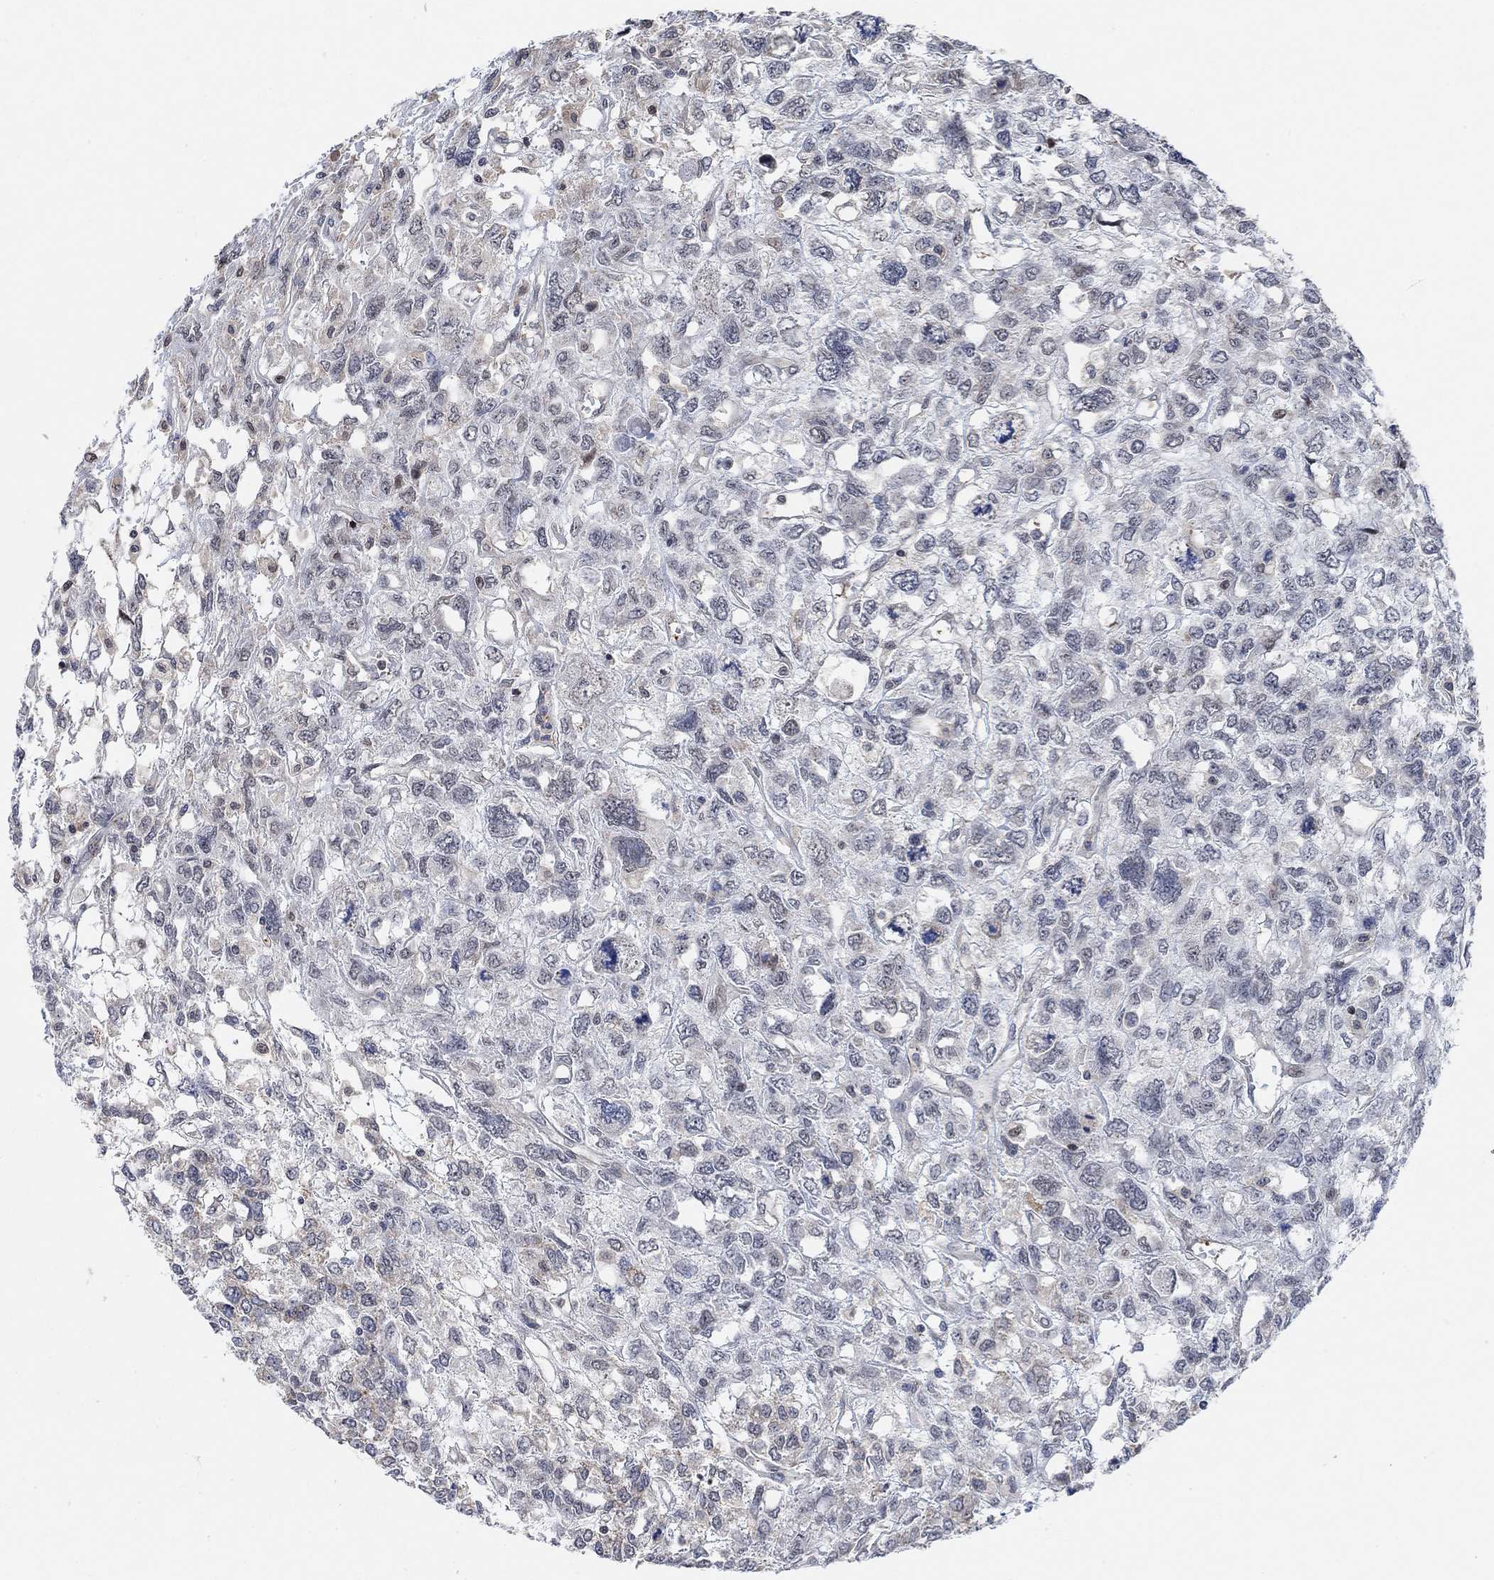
{"staining": {"intensity": "negative", "quantity": "none", "location": "none"}, "tissue": "testis cancer", "cell_type": "Tumor cells", "image_type": "cancer", "snomed": [{"axis": "morphology", "description": "Seminoma, NOS"}, {"axis": "topography", "description": "Testis"}], "caption": "Immunohistochemistry photomicrograph of human testis cancer (seminoma) stained for a protein (brown), which reveals no expression in tumor cells.", "gene": "PWWP2B", "patient": {"sex": "male", "age": 52}}